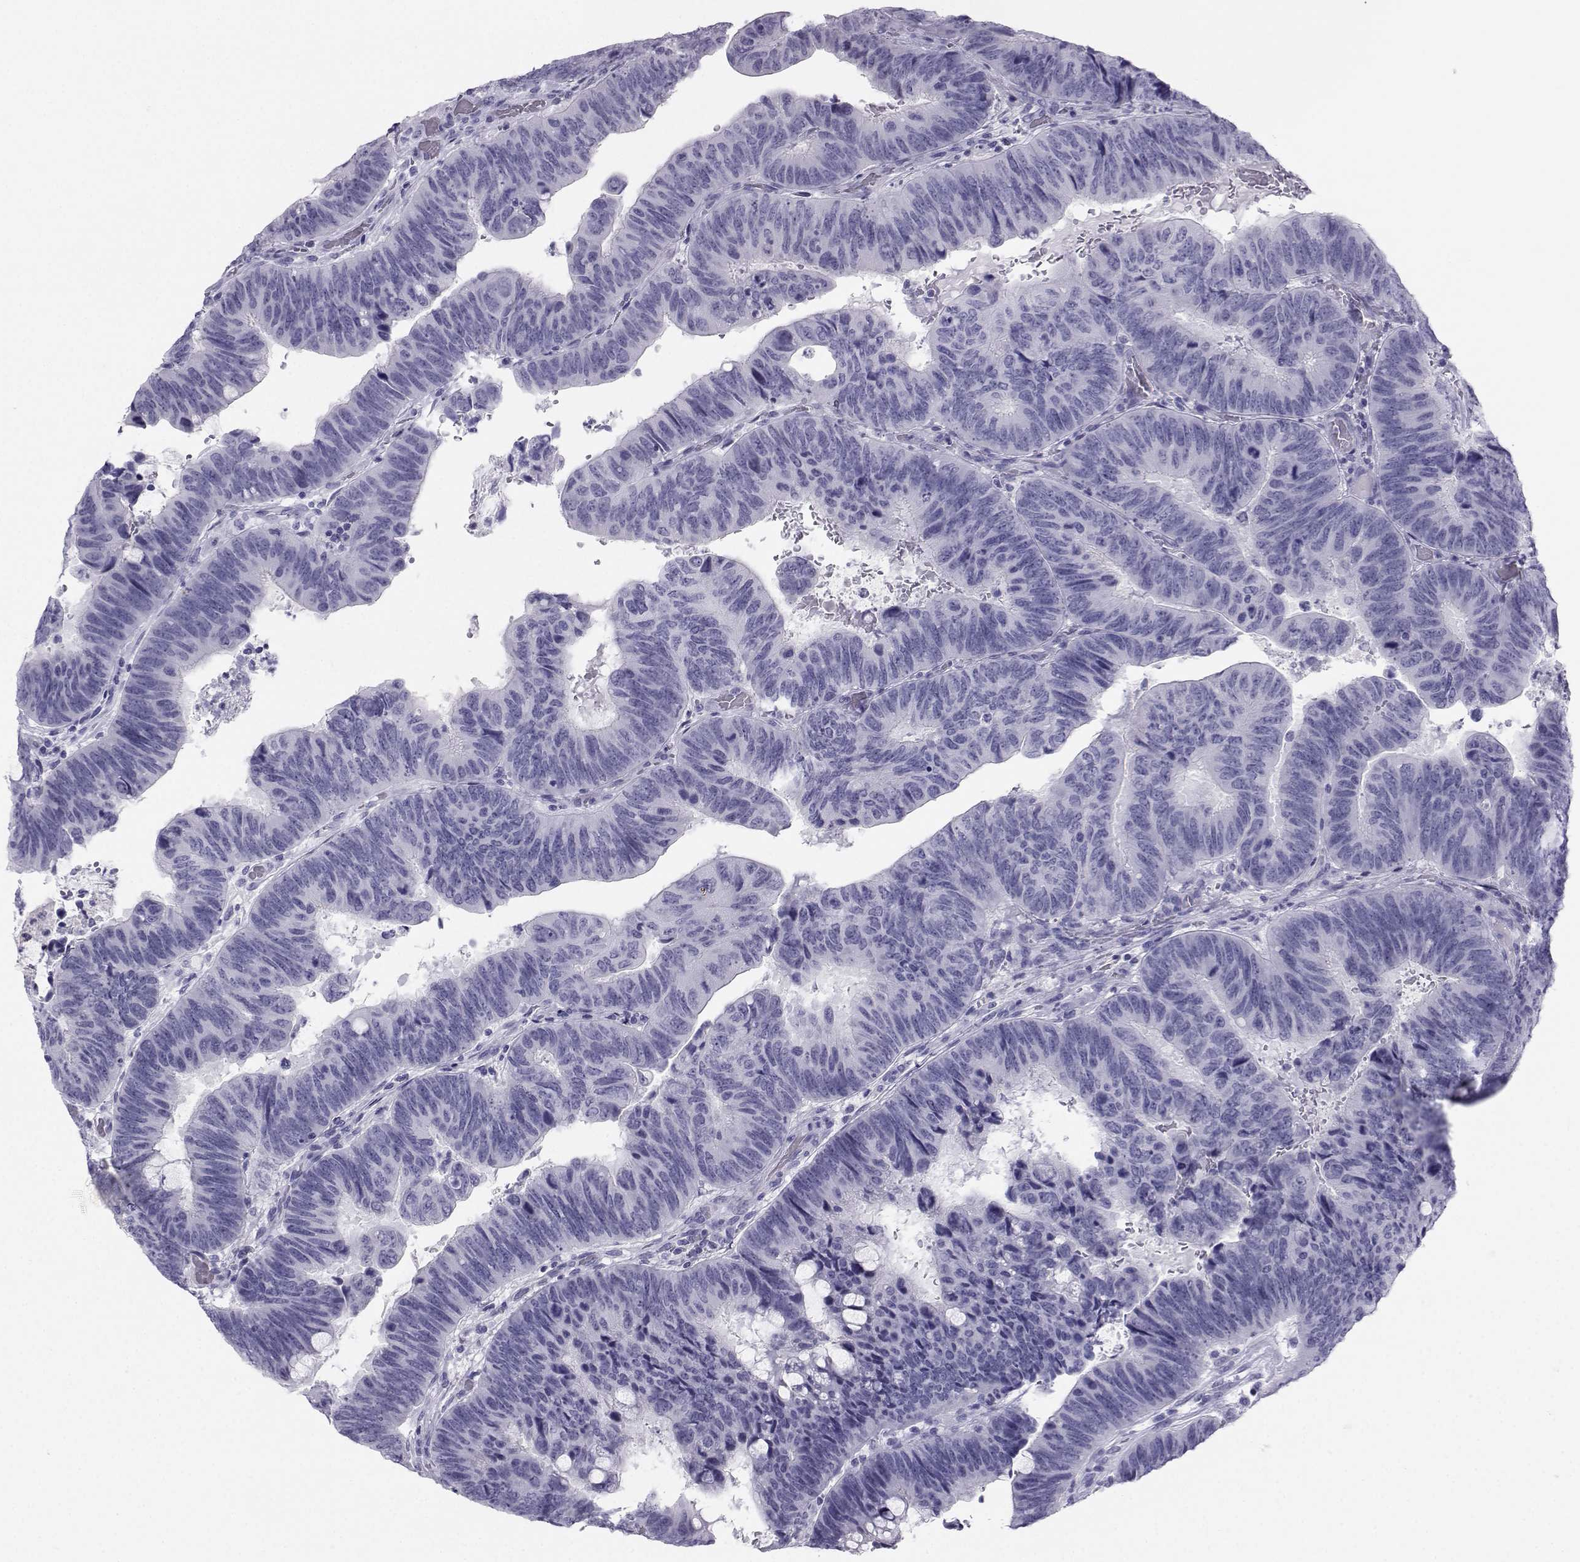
{"staining": {"intensity": "negative", "quantity": "none", "location": "none"}, "tissue": "colorectal cancer", "cell_type": "Tumor cells", "image_type": "cancer", "snomed": [{"axis": "morphology", "description": "Normal tissue, NOS"}, {"axis": "morphology", "description": "Adenocarcinoma, NOS"}, {"axis": "topography", "description": "Rectum"}], "caption": "A high-resolution micrograph shows immunohistochemistry (IHC) staining of colorectal cancer, which reveals no significant positivity in tumor cells.", "gene": "SST", "patient": {"sex": "male", "age": 92}}